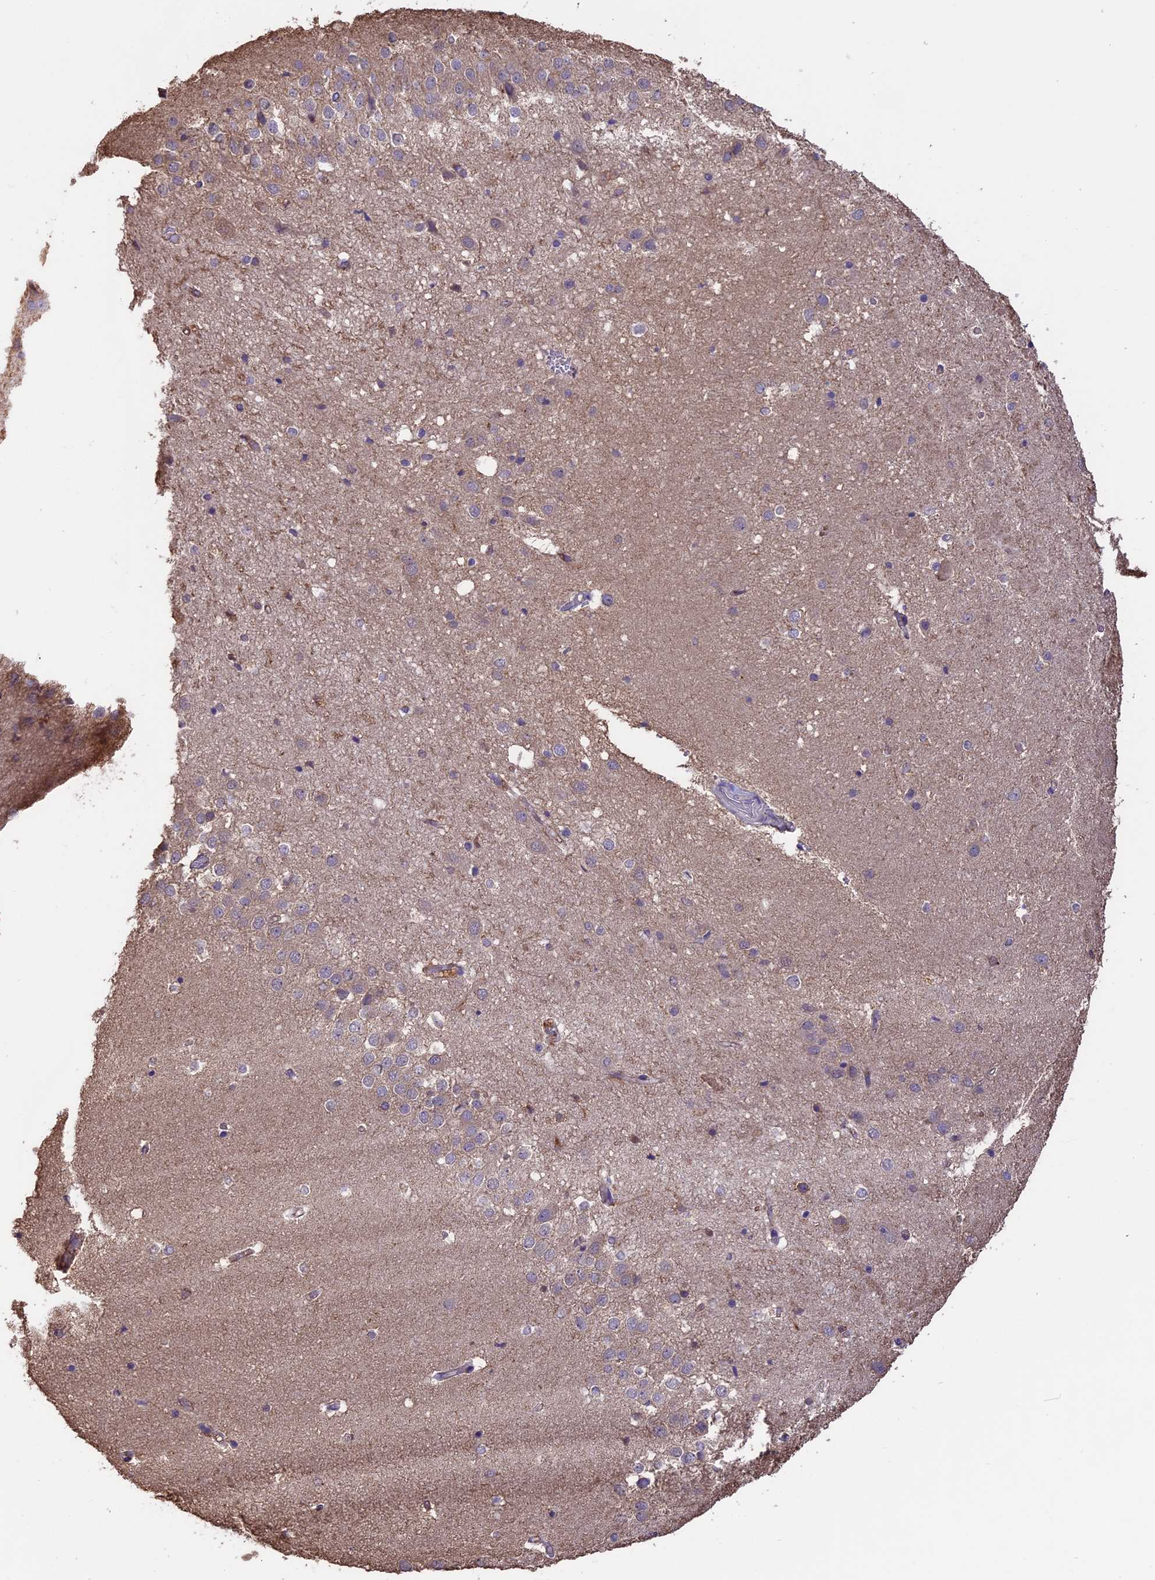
{"staining": {"intensity": "weak", "quantity": "<25%", "location": "cytoplasmic/membranous"}, "tissue": "hippocampus", "cell_type": "Glial cells", "image_type": "normal", "snomed": [{"axis": "morphology", "description": "Normal tissue, NOS"}, {"axis": "topography", "description": "Hippocampus"}], "caption": "This is an IHC image of benign hippocampus. There is no positivity in glial cells.", "gene": "ARHGAP19", "patient": {"sex": "female", "age": 52}}